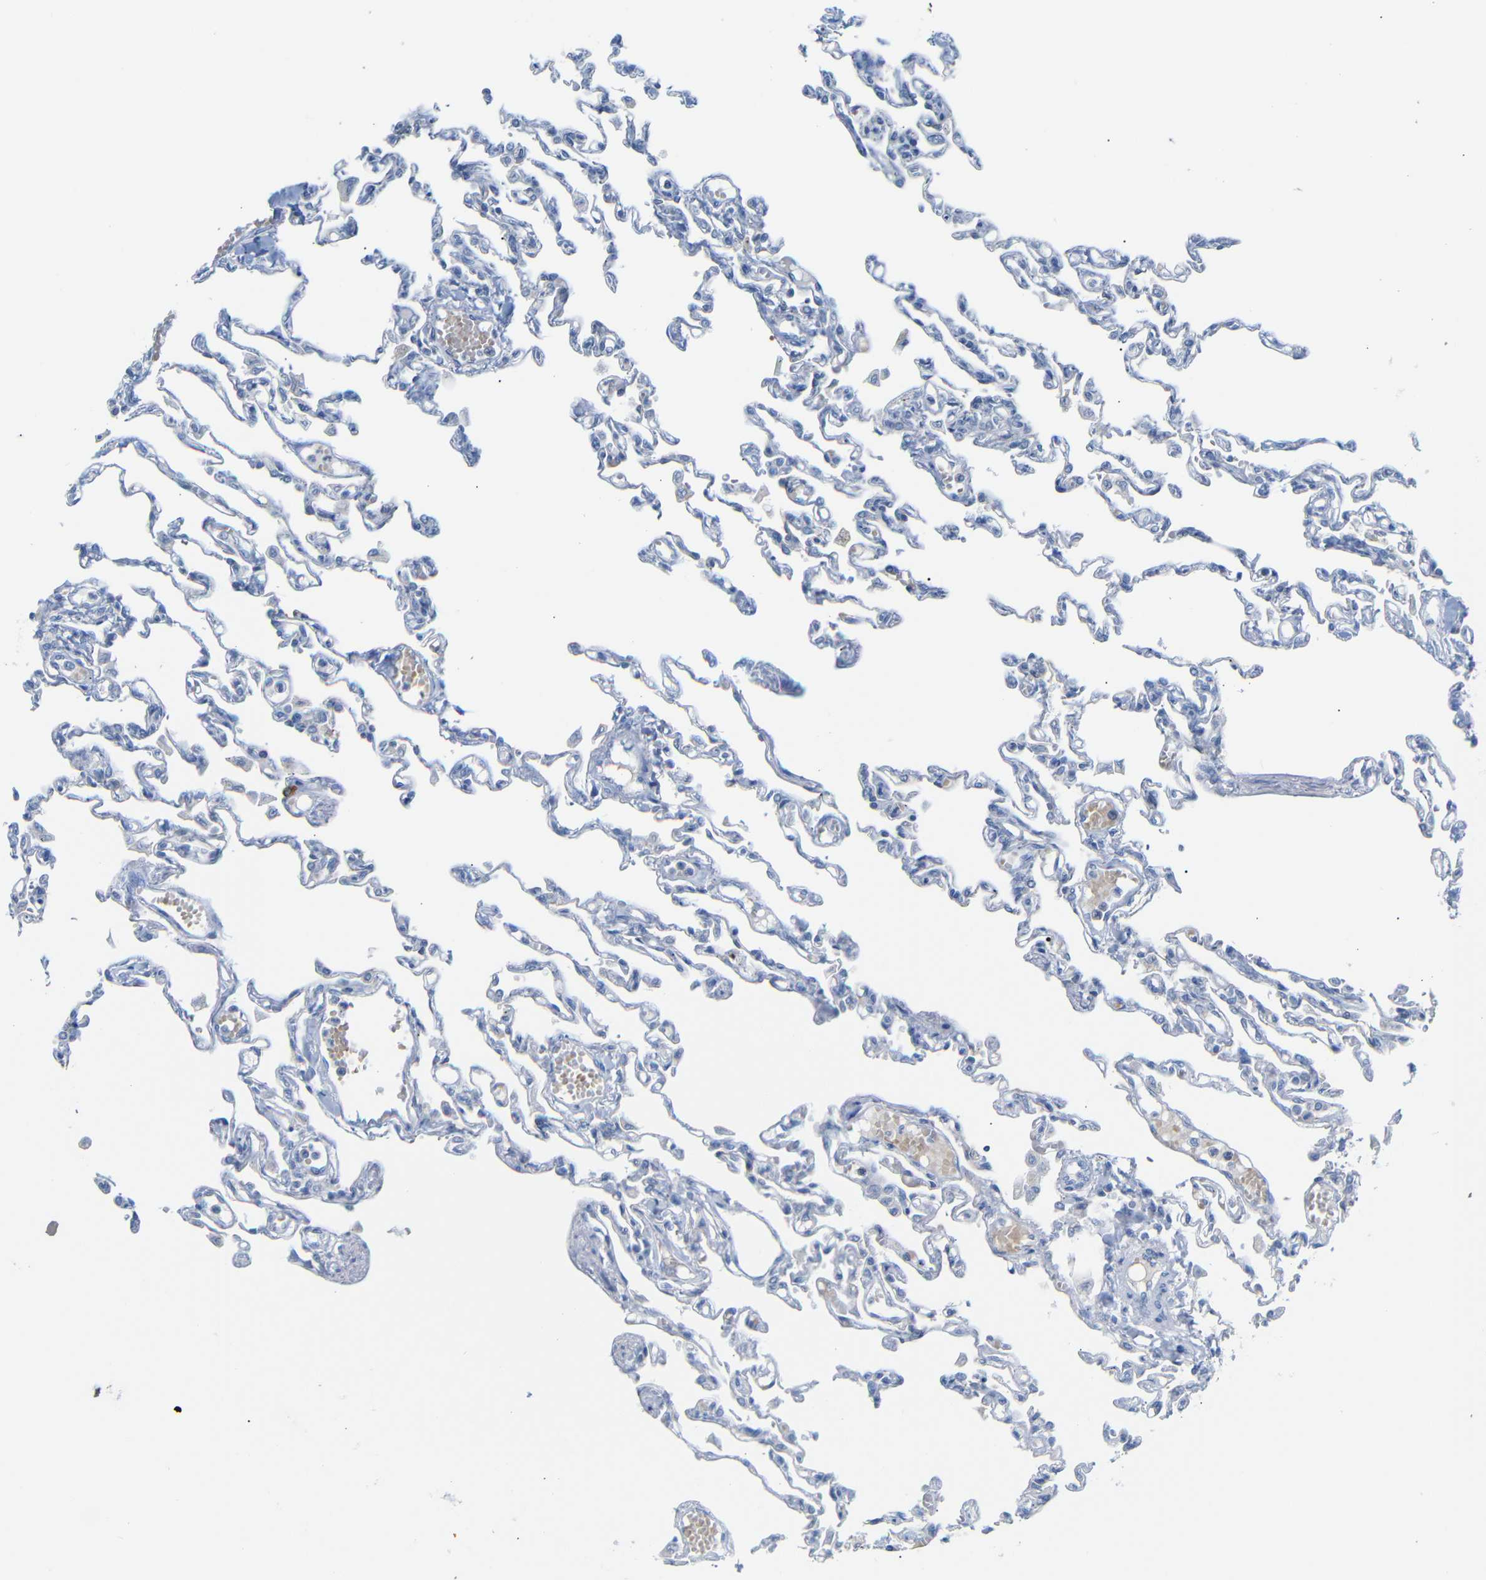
{"staining": {"intensity": "negative", "quantity": "none", "location": "none"}, "tissue": "lung", "cell_type": "Alveolar cells", "image_type": "normal", "snomed": [{"axis": "morphology", "description": "Normal tissue, NOS"}, {"axis": "topography", "description": "Lung"}], "caption": "High power microscopy micrograph of an immunohistochemistry histopathology image of benign lung, revealing no significant positivity in alveolar cells.", "gene": "DYNAP", "patient": {"sex": "male", "age": 21}}